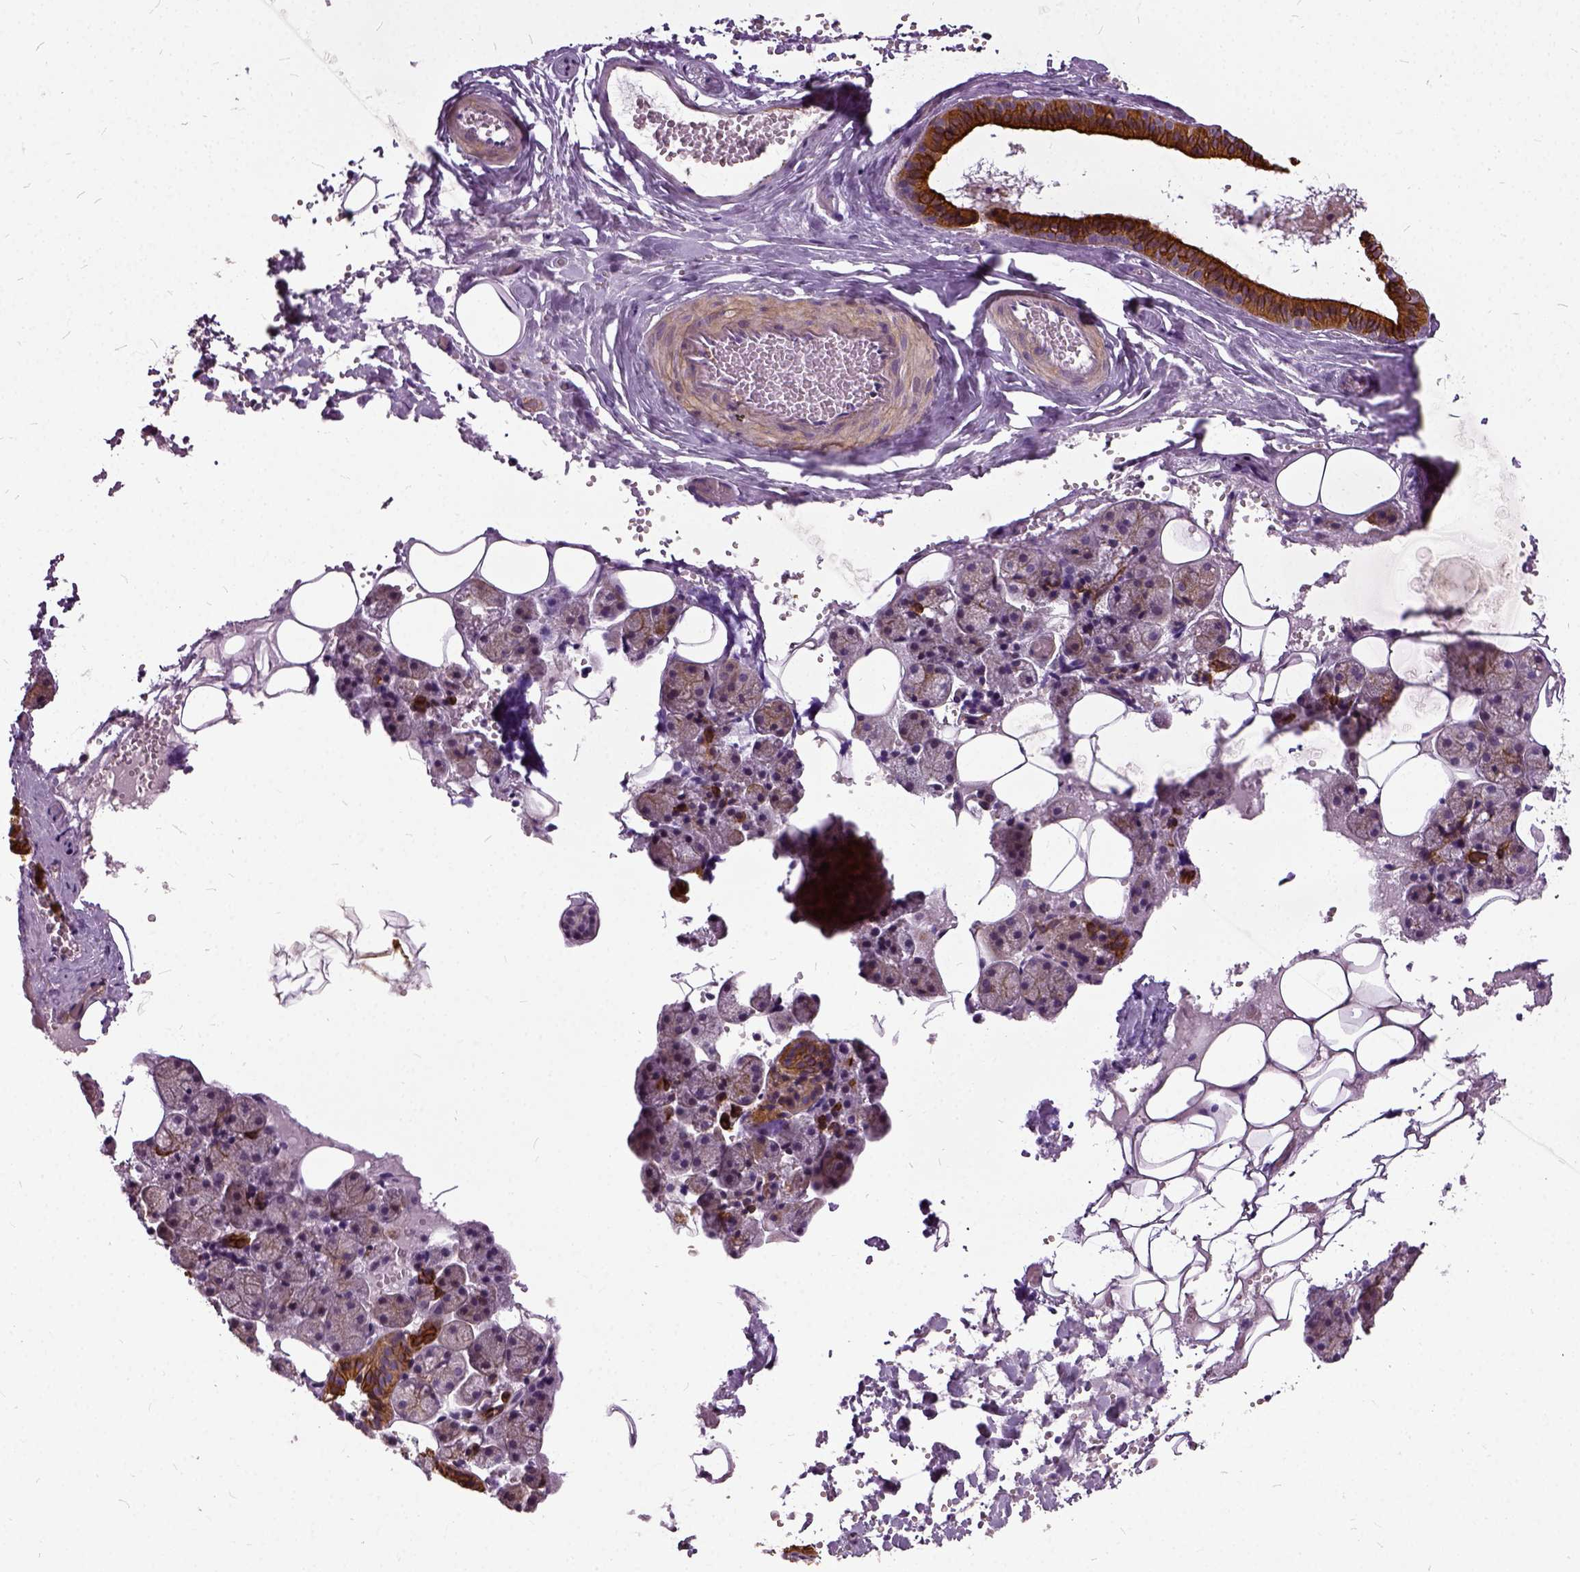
{"staining": {"intensity": "strong", "quantity": "25%-75%", "location": "cytoplasmic/membranous"}, "tissue": "salivary gland", "cell_type": "Glandular cells", "image_type": "normal", "snomed": [{"axis": "morphology", "description": "Normal tissue, NOS"}, {"axis": "topography", "description": "Salivary gland"}], "caption": "Immunohistochemical staining of unremarkable salivary gland exhibits strong cytoplasmic/membranous protein expression in approximately 25%-75% of glandular cells.", "gene": "ILRUN", "patient": {"sex": "male", "age": 38}}